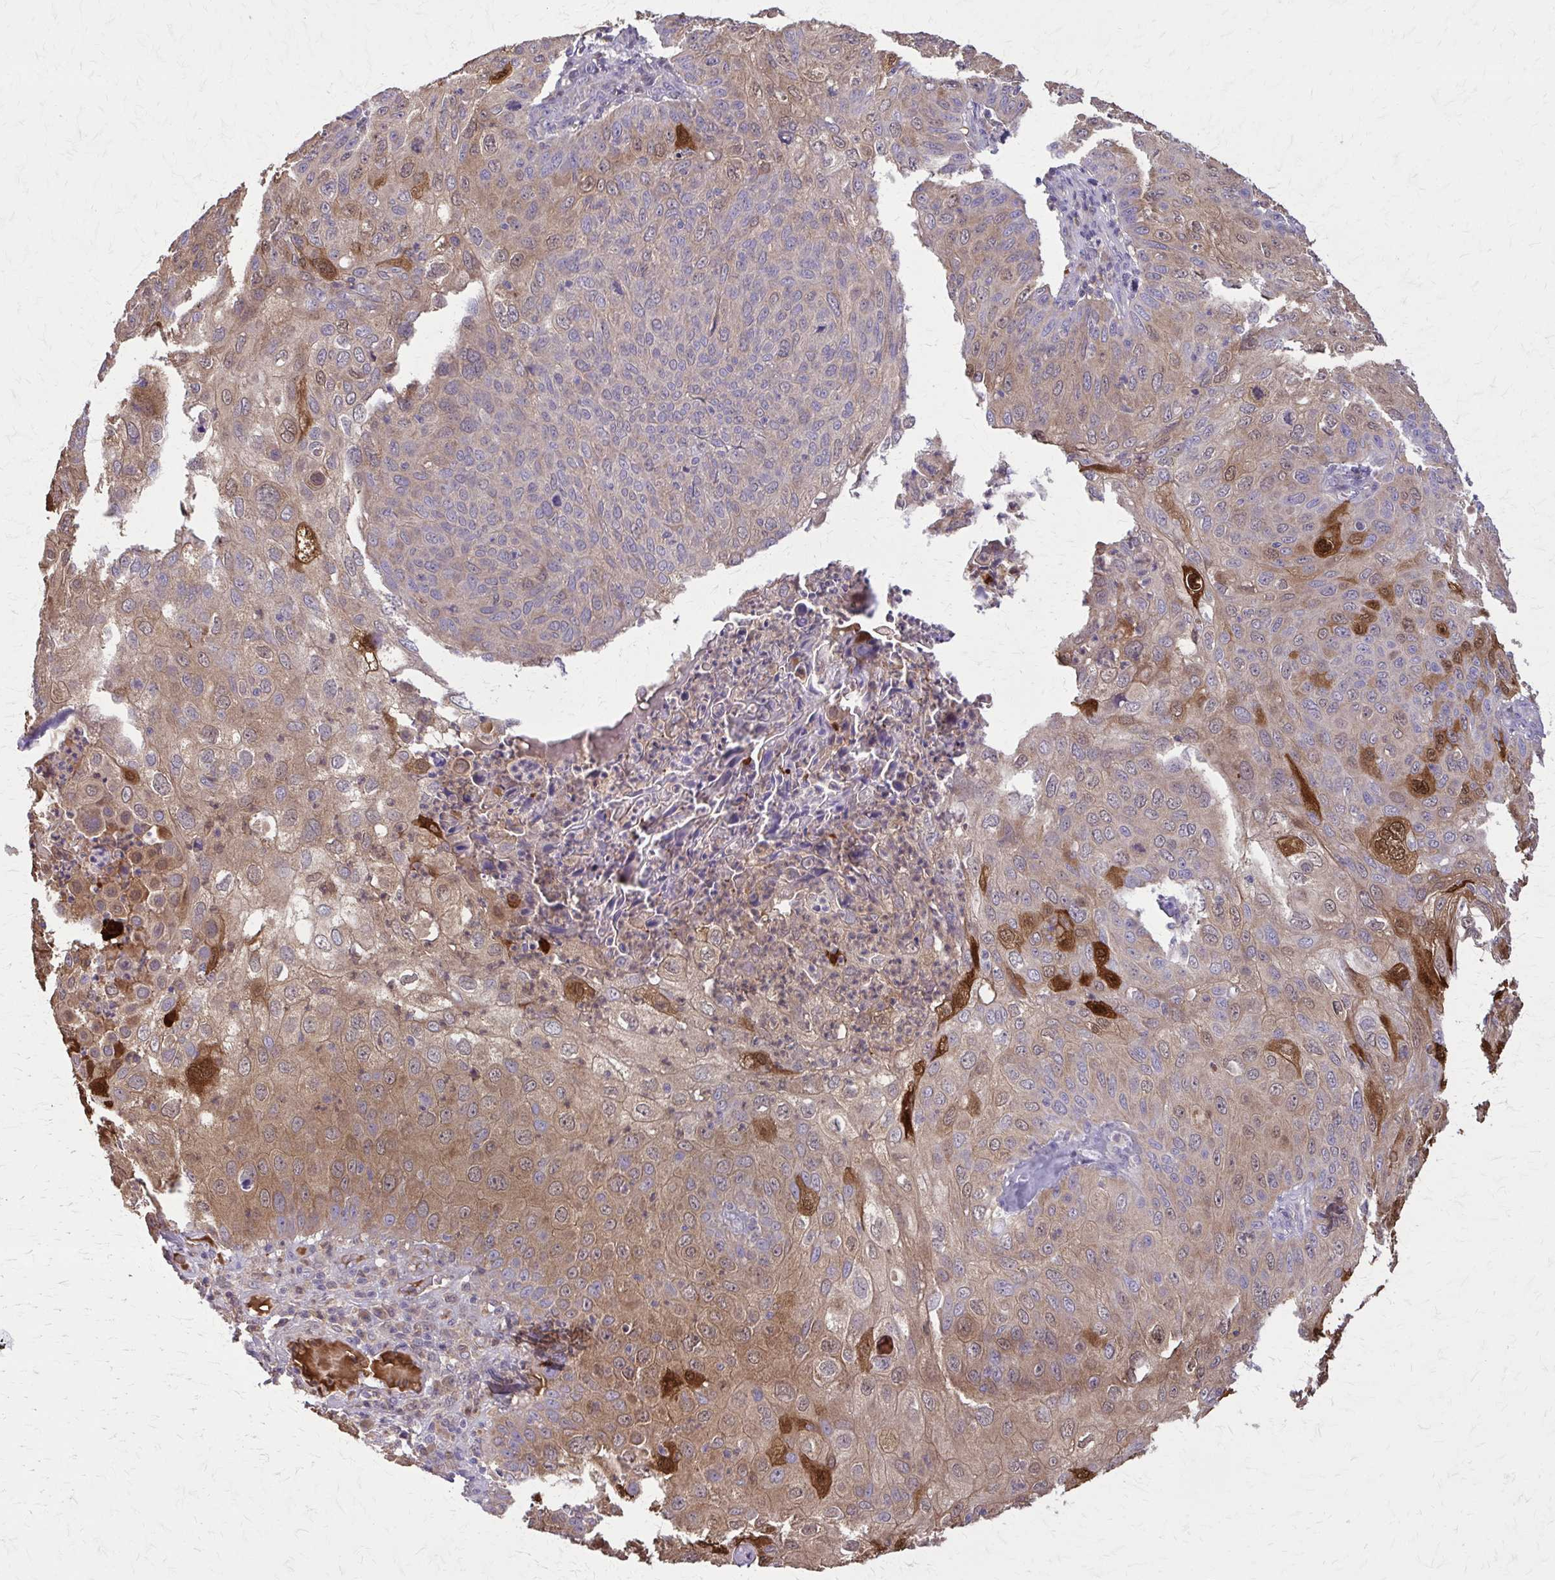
{"staining": {"intensity": "moderate", "quantity": "25%-75%", "location": "cytoplasmic/membranous"}, "tissue": "skin cancer", "cell_type": "Tumor cells", "image_type": "cancer", "snomed": [{"axis": "morphology", "description": "Squamous cell carcinoma, NOS"}, {"axis": "topography", "description": "Skin"}], "caption": "A brown stain shows moderate cytoplasmic/membranous expression of a protein in squamous cell carcinoma (skin) tumor cells. Nuclei are stained in blue.", "gene": "NRBF2", "patient": {"sex": "male", "age": 87}}